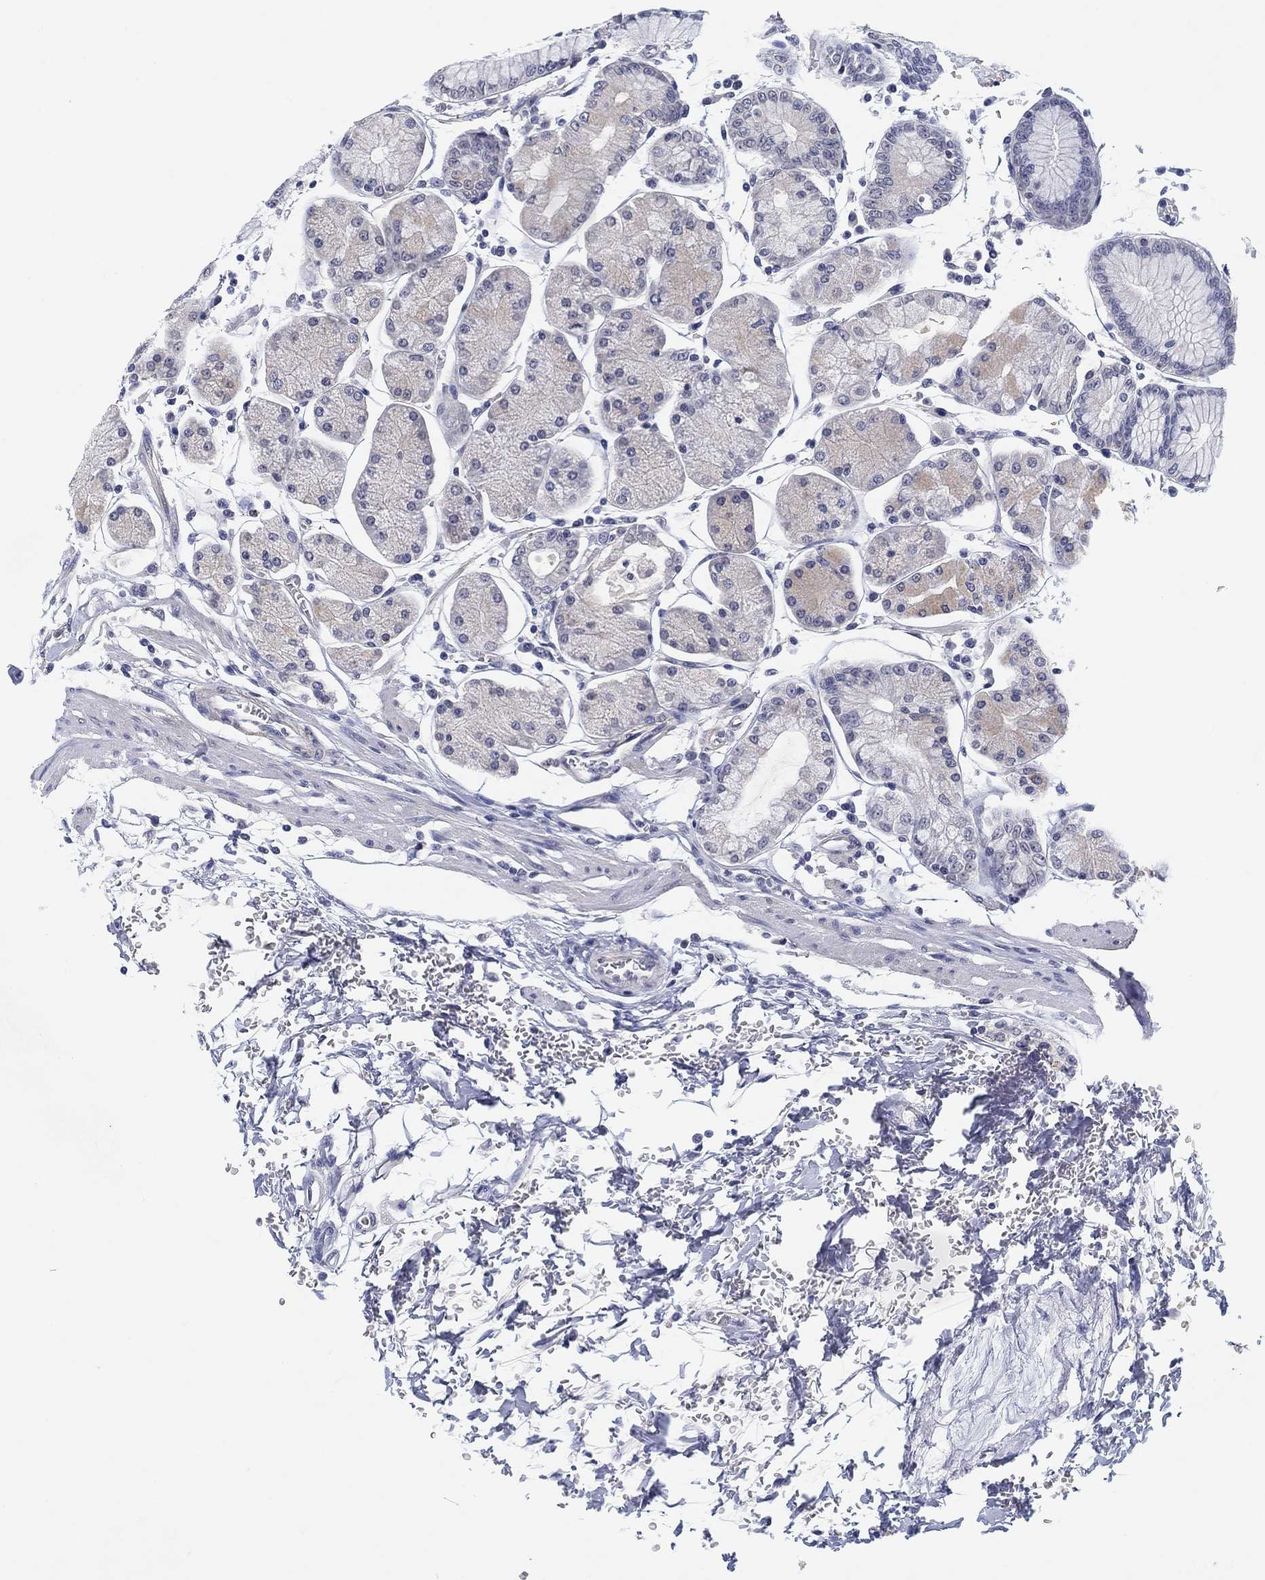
{"staining": {"intensity": "negative", "quantity": "none", "location": "none"}, "tissue": "stomach", "cell_type": "Glandular cells", "image_type": "normal", "snomed": [{"axis": "morphology", "description": "Normal tissue, NOS"}, {"axis": "morphology", "description": "Adenocarcinoma, NOS"}, {"axis": "topography", "description": "Stomach, upper"}, {"axis": "topography", "description": "Stomach"}], "caption": "DAB immunohistochemical staining of unremarkable stomach reveals no significant expression in glandular cells. The staining is performed using DAB (3,3'-diaminobenzidine) brown chromogen with nuclei counter-stained in using hematoxylin.", "gene": "OTUB2", "patient": {"sex": "male", "age": 76}}